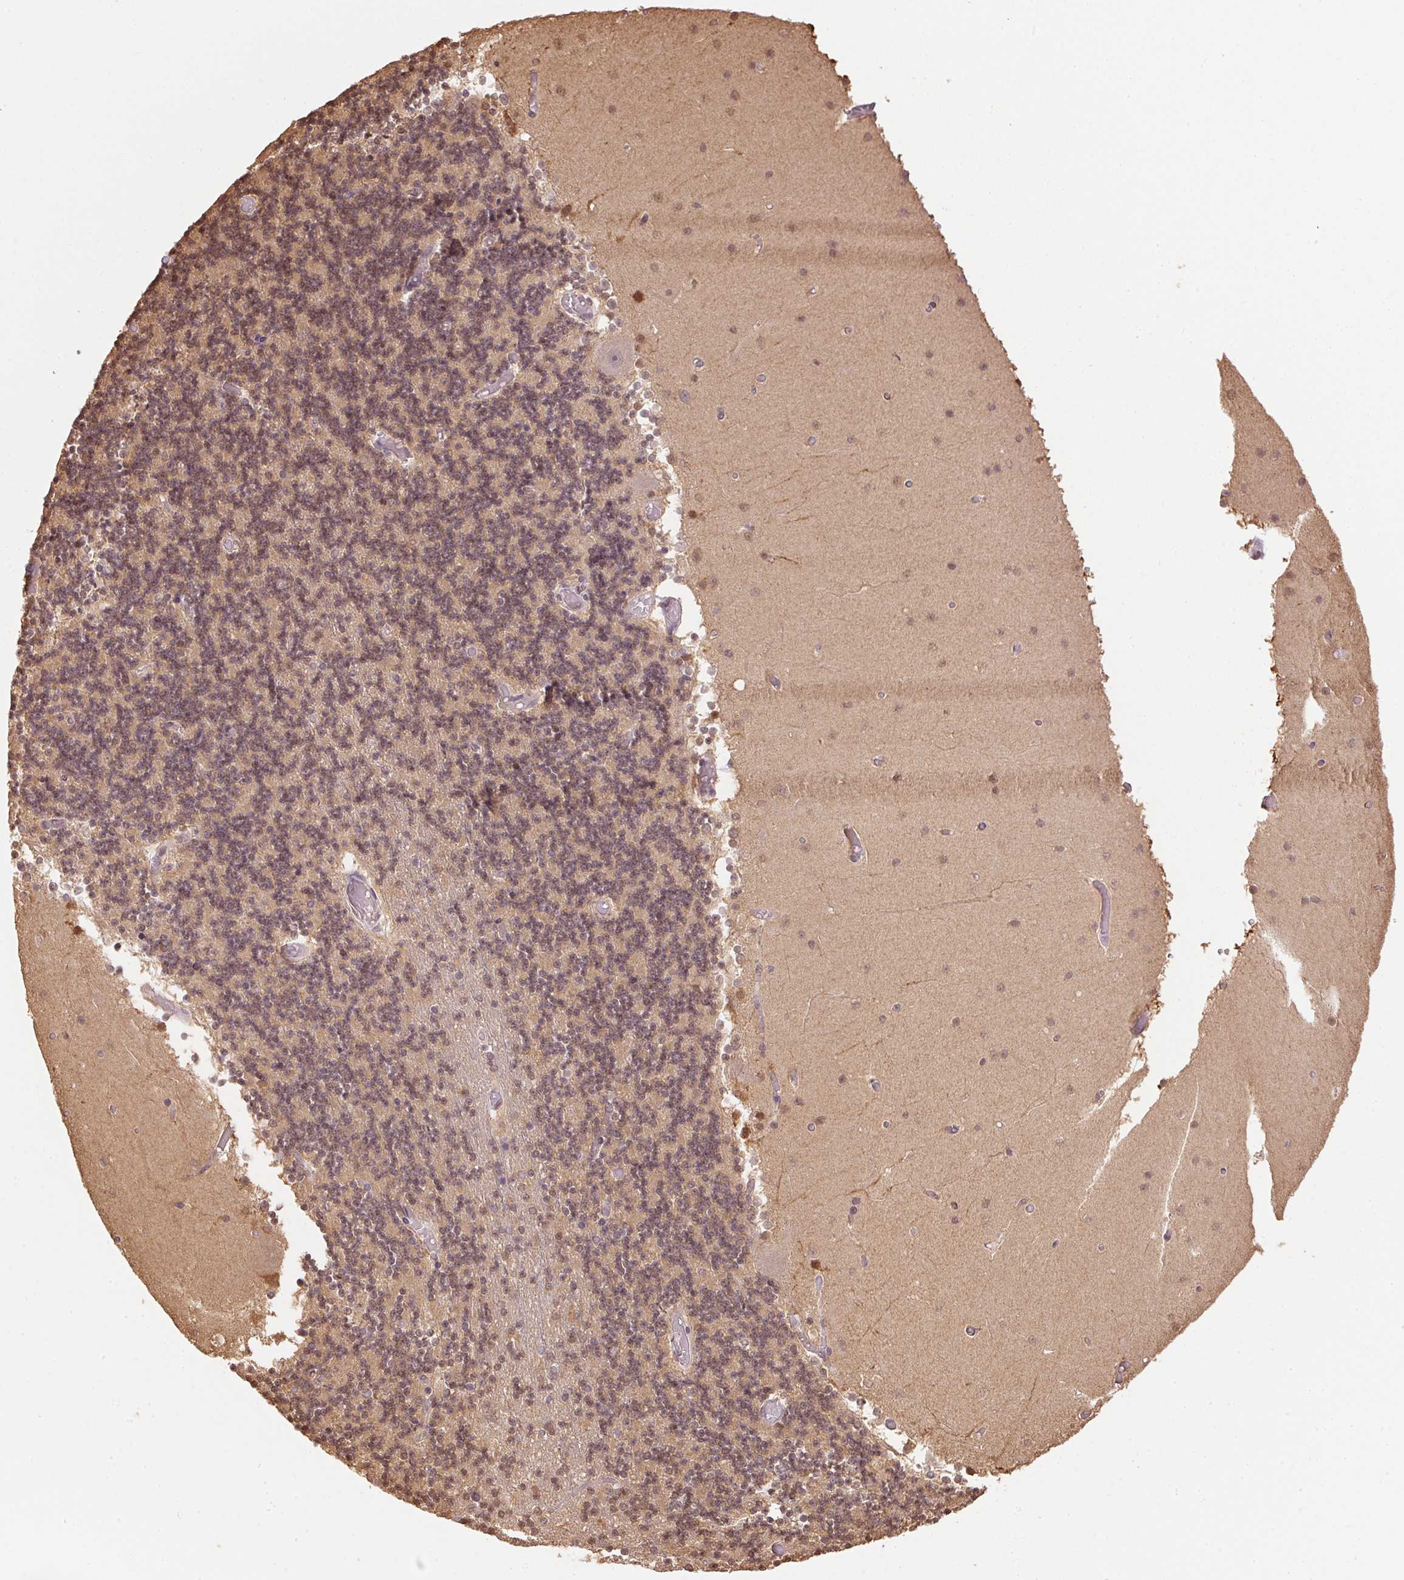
{"staining": {"intensity": "moderate", "quantity": "25%-75%", "location": "nuclear"}, "tissue": "cerebellum", "cell_type": "Cells in granular layer", "image_type": "normal", "snomed": [{"axis": "morphology", "description": "Normal tissue, NOS"}, {"axis": "topography", "description": "Cerebellum"}], "caption": "The histopathology image shows staining of normal cerebellum, revealing moderate nuclear protein staining (brown color) within cells in granular layer.", "gene": "TPI1", "patient": {"sex": "female", "age": 28}}